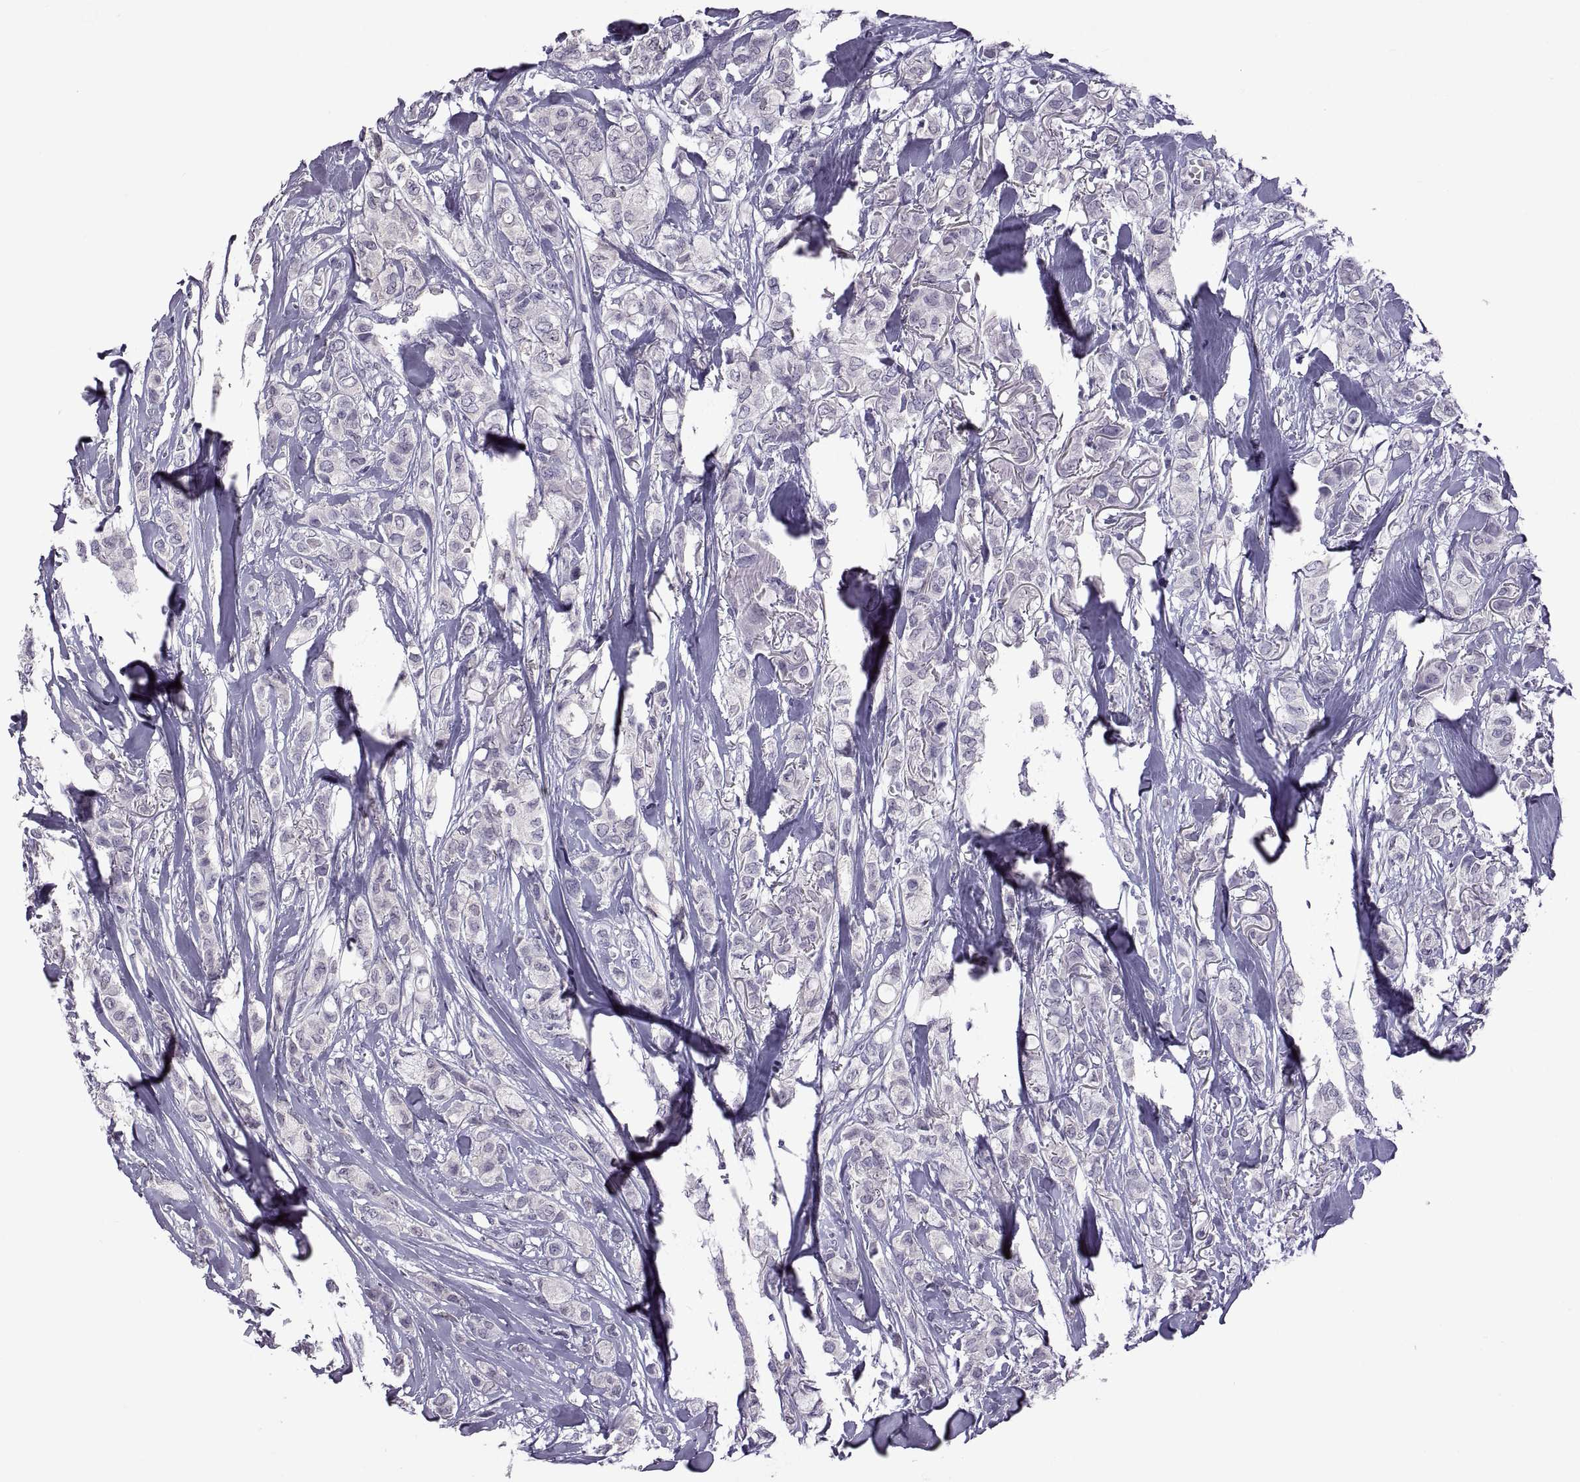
{"staining": {"intensity": "negative", "quantity": "none", "location": "none"}, "tissue": "breast cancer", "cell_type": "Tumor cells", "image_type": "cancer", "snomed": [{"axis": "morphology", "description": "Duct carcinoma"}, {"axis": "topography", "description": "Breast"}], "caption": "High power microscopy image of an immunohistochemistry (IHC) histopathology image of breast cancer (invasive ductal carcinoma), revealing no significant expression in tumor cells.", "gene": "RDM1", "patient": {"sex": "female", "age": 85}}